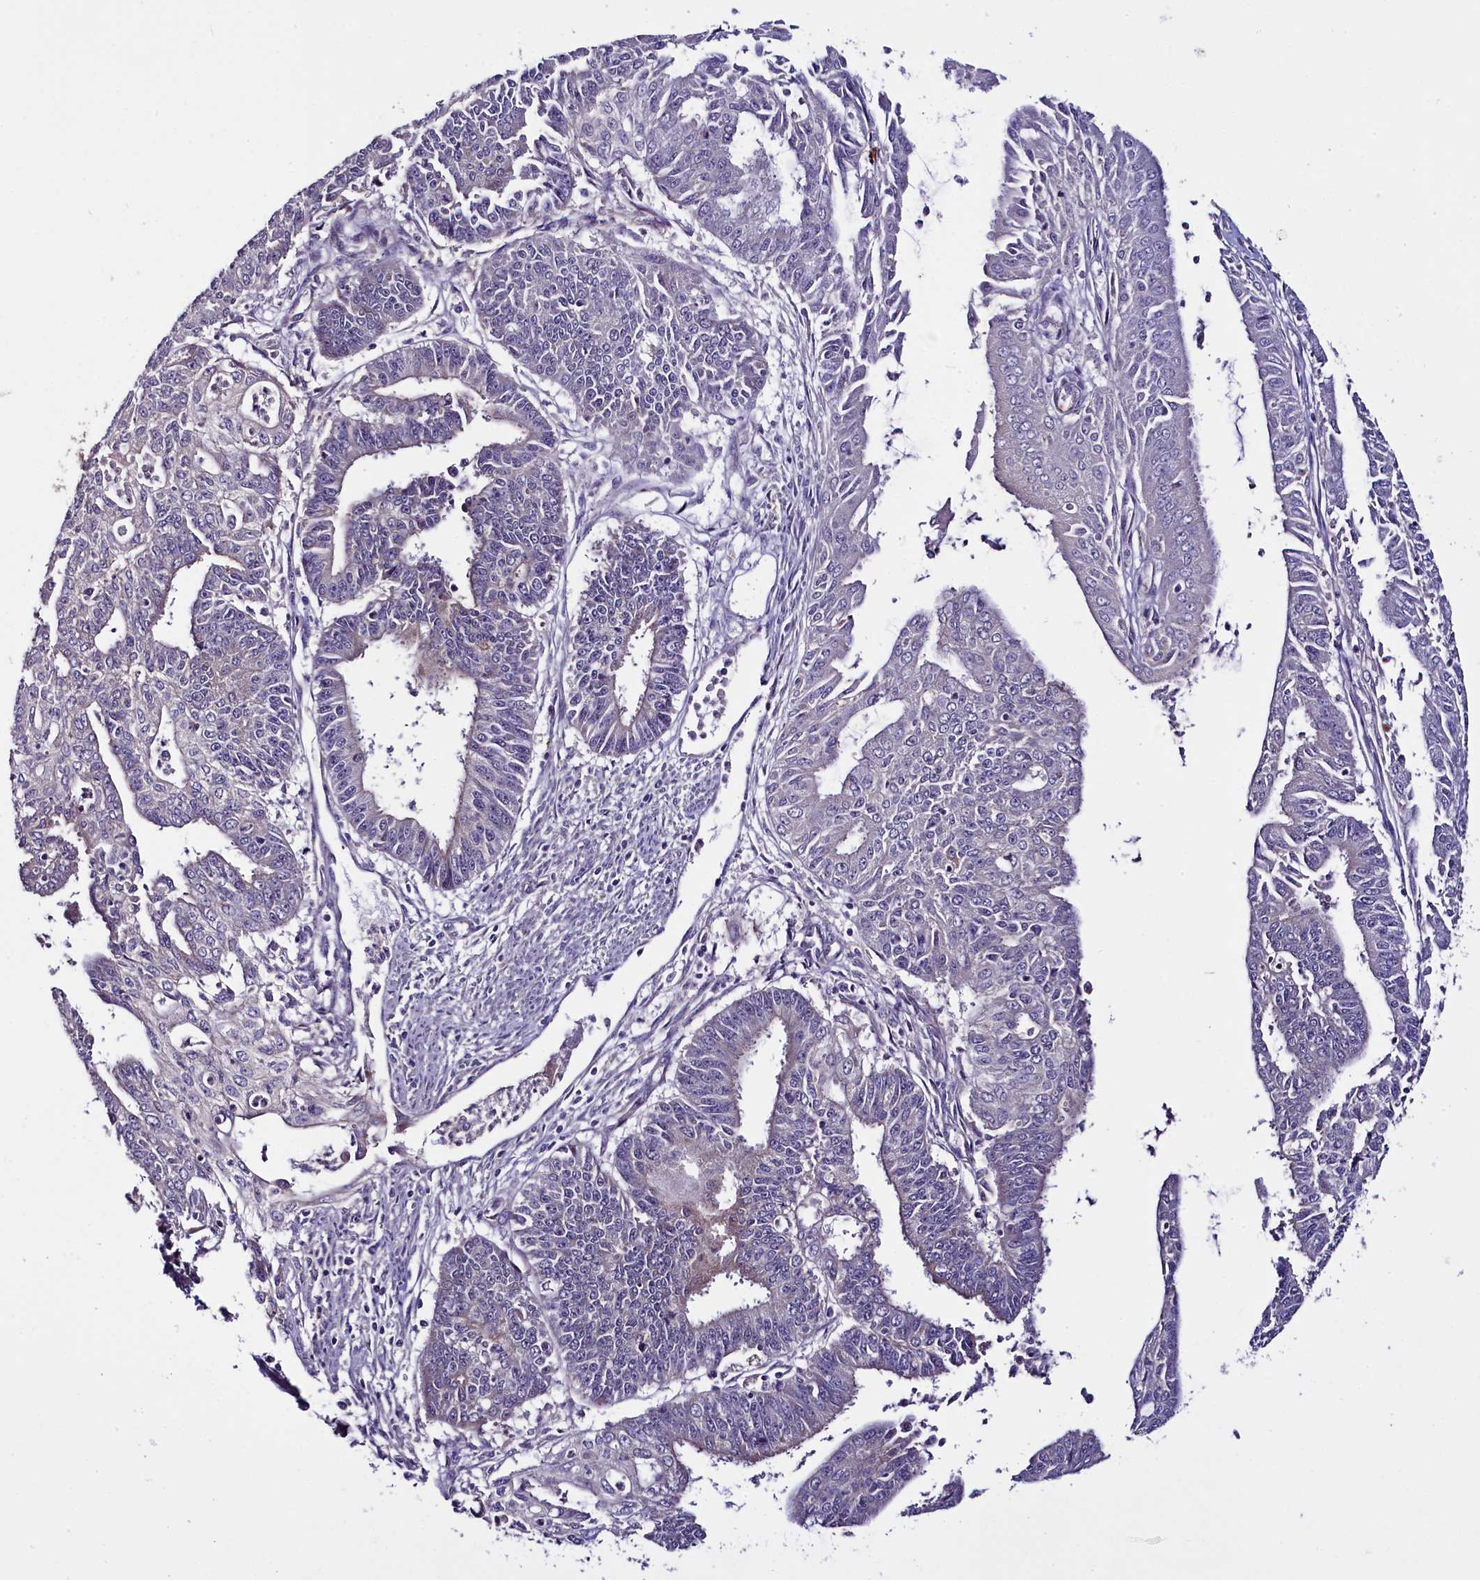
{"staining": {"intensity": "negative", "quantity": "none", "location": "none"}, "tissue": "endometrial cancer", "cell_type": "Tumor cells", "image_type": "cancer", "snomed": [{"axis": "morphology", "description": "Adenocarcinoma, NOS"}, {"axis": "topography", "description": "Endometrium"}], "caption": "Tumor cells are negative for protein expression in human endometrial cancer.", "gene": "RPUSD2", "patient": {"sex": "female", "age": 73}}